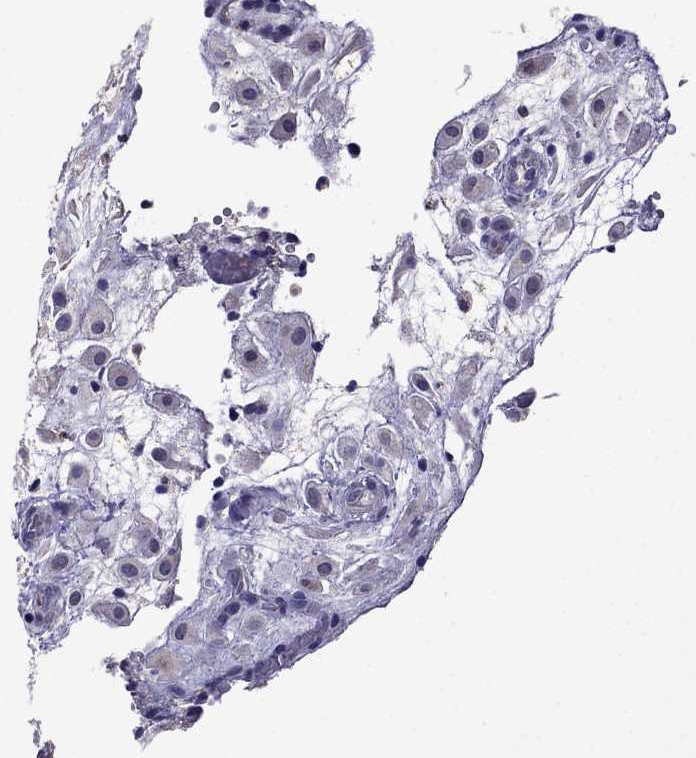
{"staining": {"intensity": "negative", "quantity": "none", "location": "none"}, "tissue": "placenta", "cell_type": "Decidual cells", "image_type": "normal", "snomed": [{"axis": "morphology", "description": "Normal tissue, NOS"}, {"axis": "topography", "description": "Placenta"}], "caption": "This is a micrograph of immunohistochemistry staining of normal placenta, which shows no expression in decidual cells. (Immunohistochemistry (ihc), brightfield microscopy, high magnification).", "gene": "NKX3", "patient": {"sex": "female", "age": 24}}